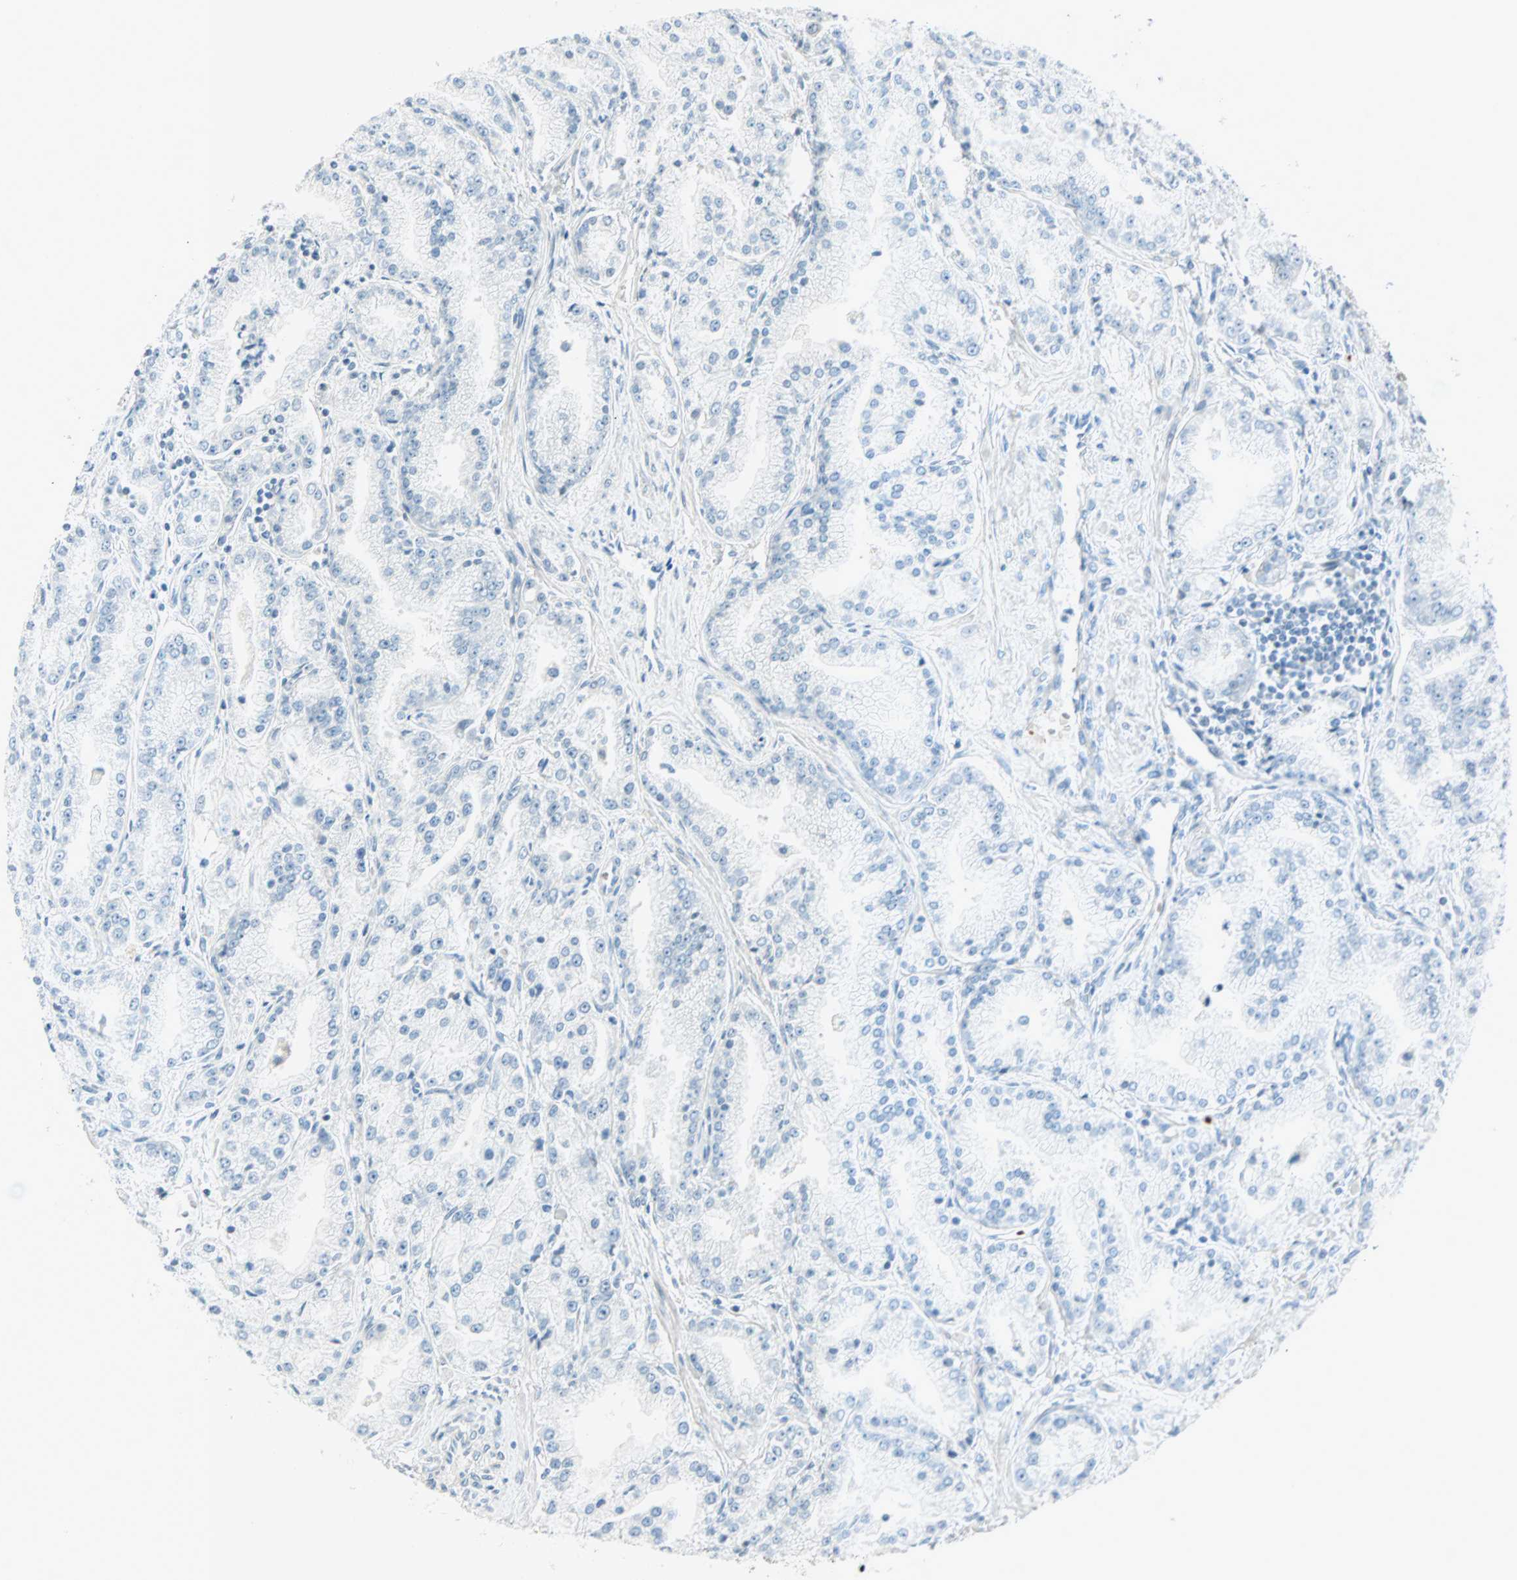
{"staining": {"intensity": "negative", "quantity": "none", "location": "none"}, "tissue": "prostate cancer", "cell_type": "Tumor cells", "image_type": "cancer", "snomed": [{"axis": "morphology", "description": "Adenocarcinoma, High grade"}, {"axis": "topography", "description": "Prostate"}], "caption": "An image of adenocarcinoma (high-grade) (prostate) stained for a protein demonstrates no brown staining in tumor cells. (Immunohistochemistry, brightfield microscopy, high magnification).", "gene": "BCAN", "patient": {"sex": "male", "age": 61}}